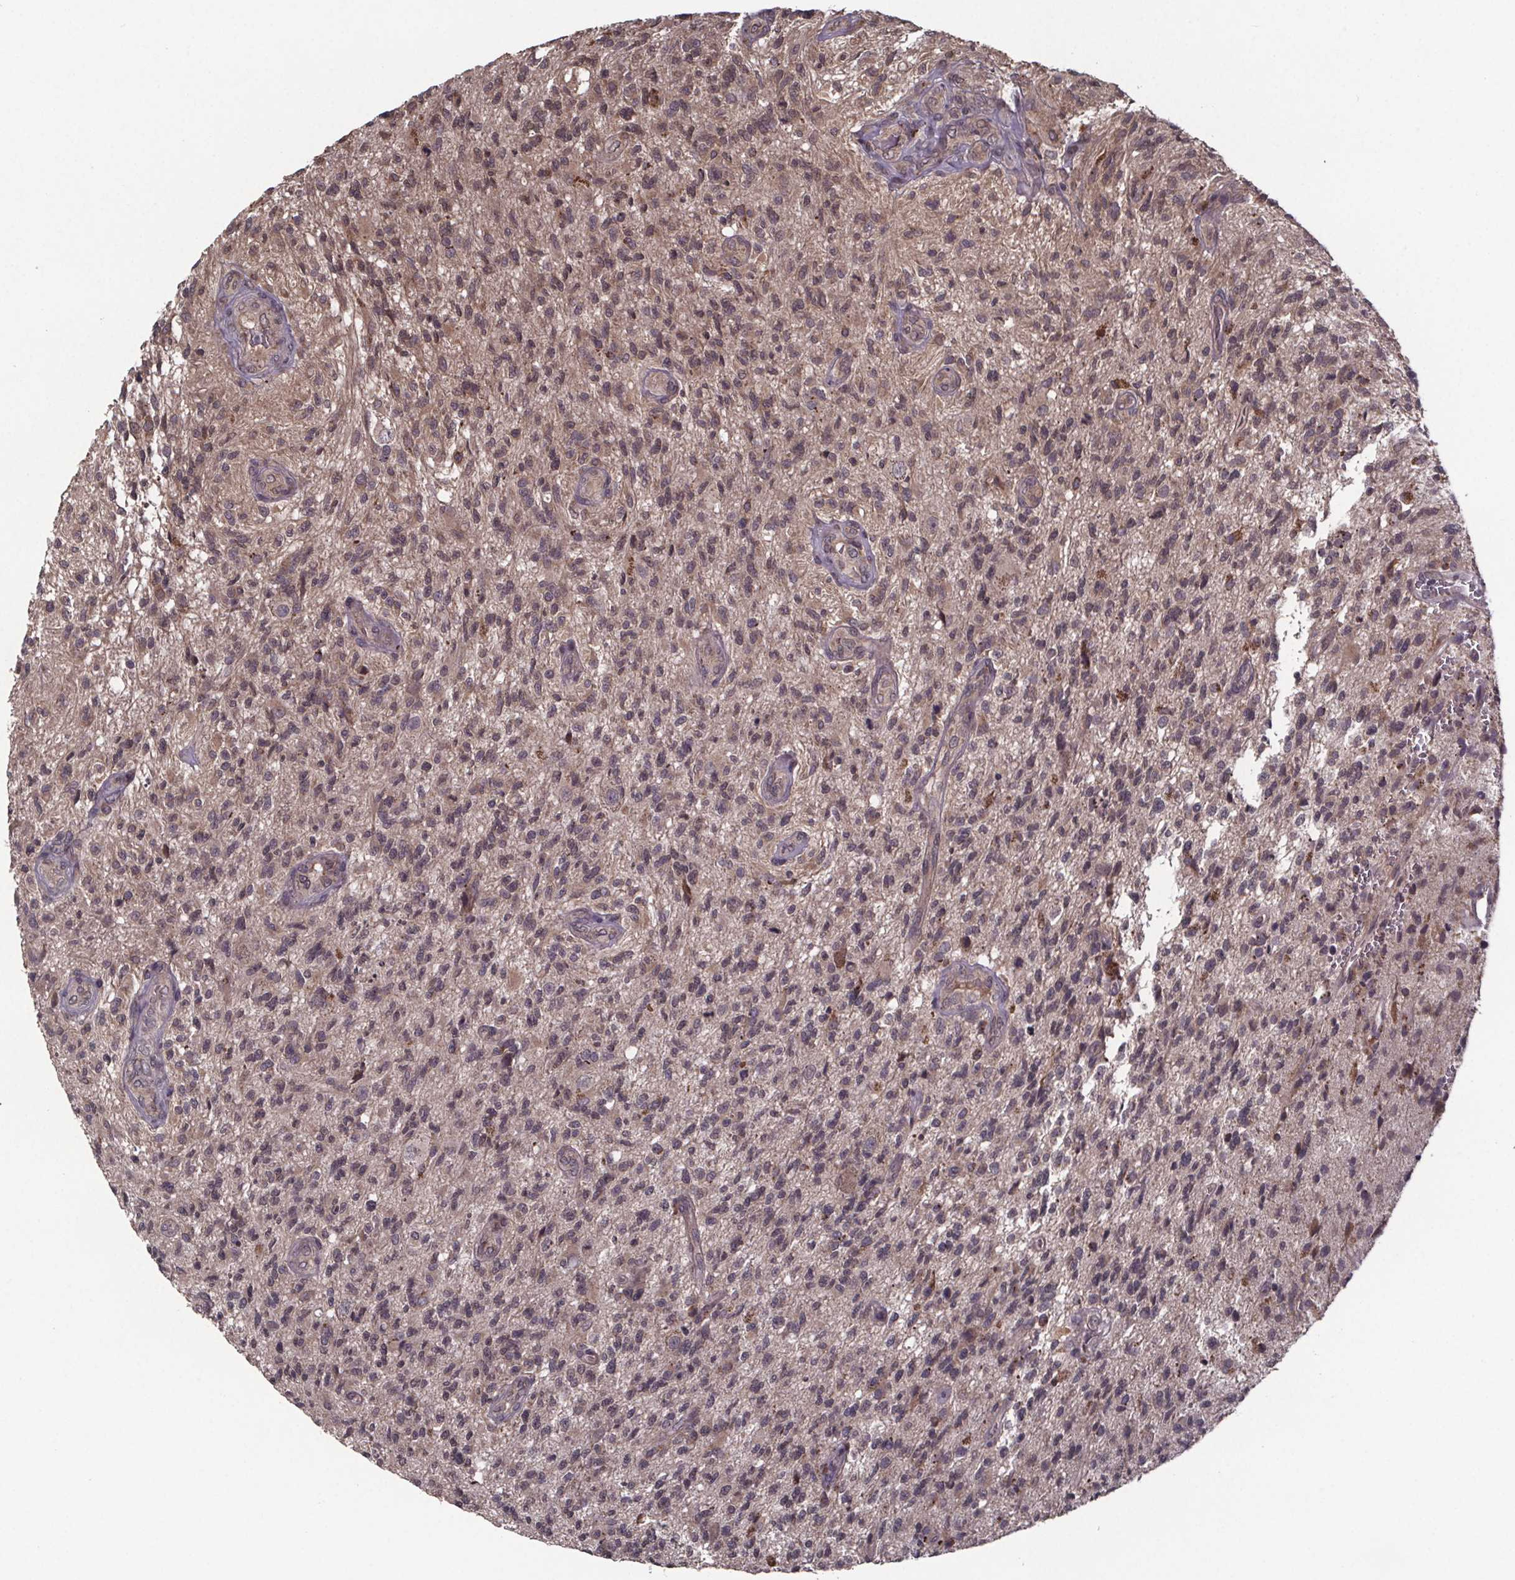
{"staining": {"intensity": "weak", "quantity": ">75%", "location": "cytoplasmic/membranous"}, "tissue": "glioma", "cell_type": "Tumor cells", "image_type": "cancer", "snomed": [{"axis": "morphology", "description": "Glioma, malignant, High grade"}, {"axis": "topography", "description": "Brain"}], "caption": "Immunohistochemical staining of glioma displays low levels of weak cytoplasmic/membranous protein positivity in about >75% of tumor cells. The staining is performed using DAB brown chromogen to label protein expression. The nuclei are counter-stained blue using hematoxylin.", "gene": "SAT1", "patient": {"sex": "male", "age": 56}}